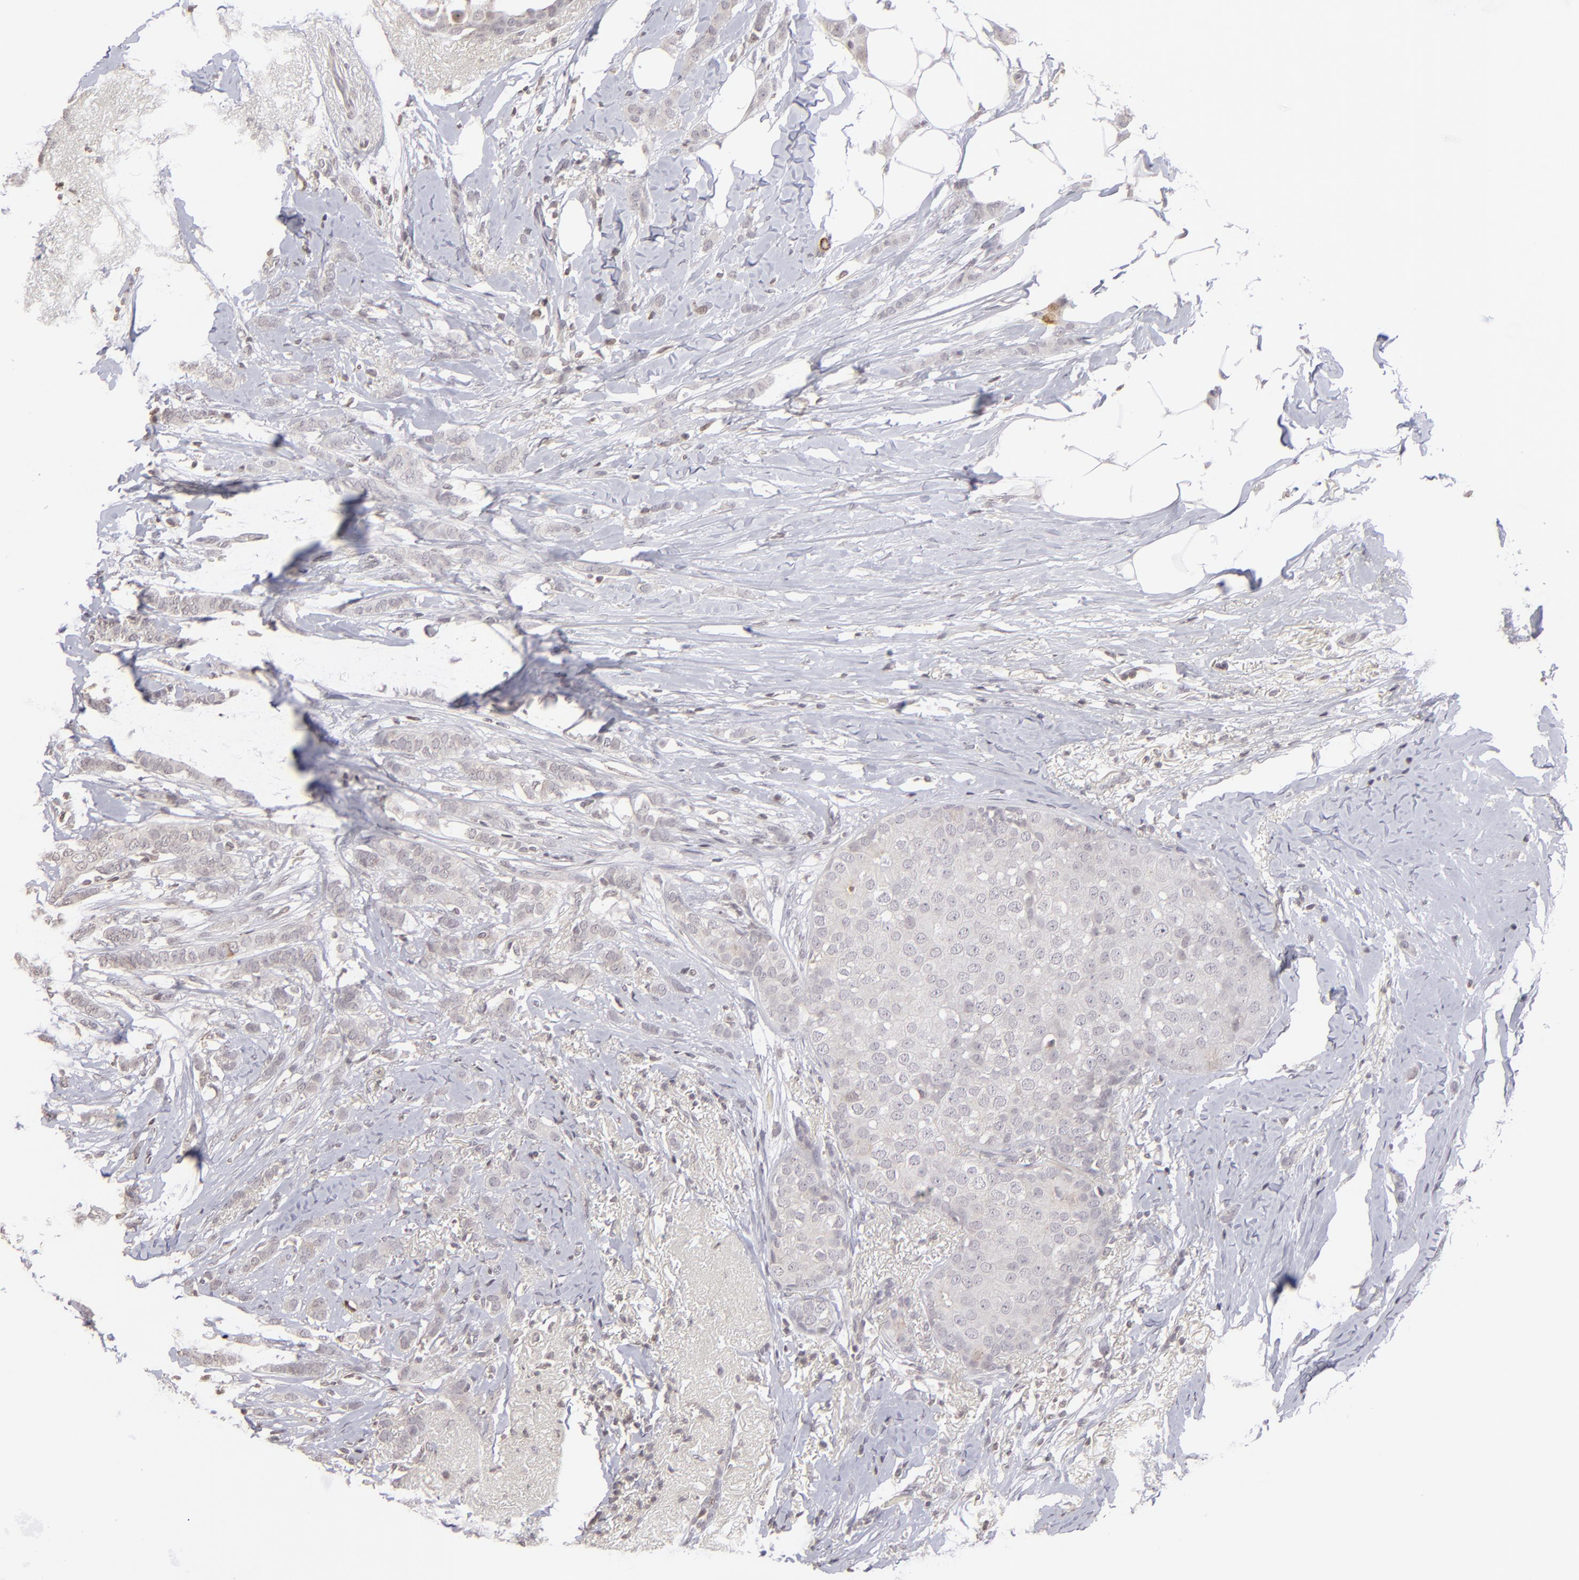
{"staining": {"intensity": "negative", "quantity": "none", "location": "none"}, "tissue": "breast cancer", "cell_type": "Tumor cells", "image_type": "cancer", "snomed": [{"axis": "morphology", "description": "Lobular carcinoma"}, {"axis": "topography", "description": "Breast"}], "caption": "Micrograph shows no significant protein expression in tumor cells of breast cancer. (DAB immunohistochemistry visualized using brightfield microscopy, high magnification).", "gene": "CLDN2", "patient": {"sex": "female", "age": 55}}